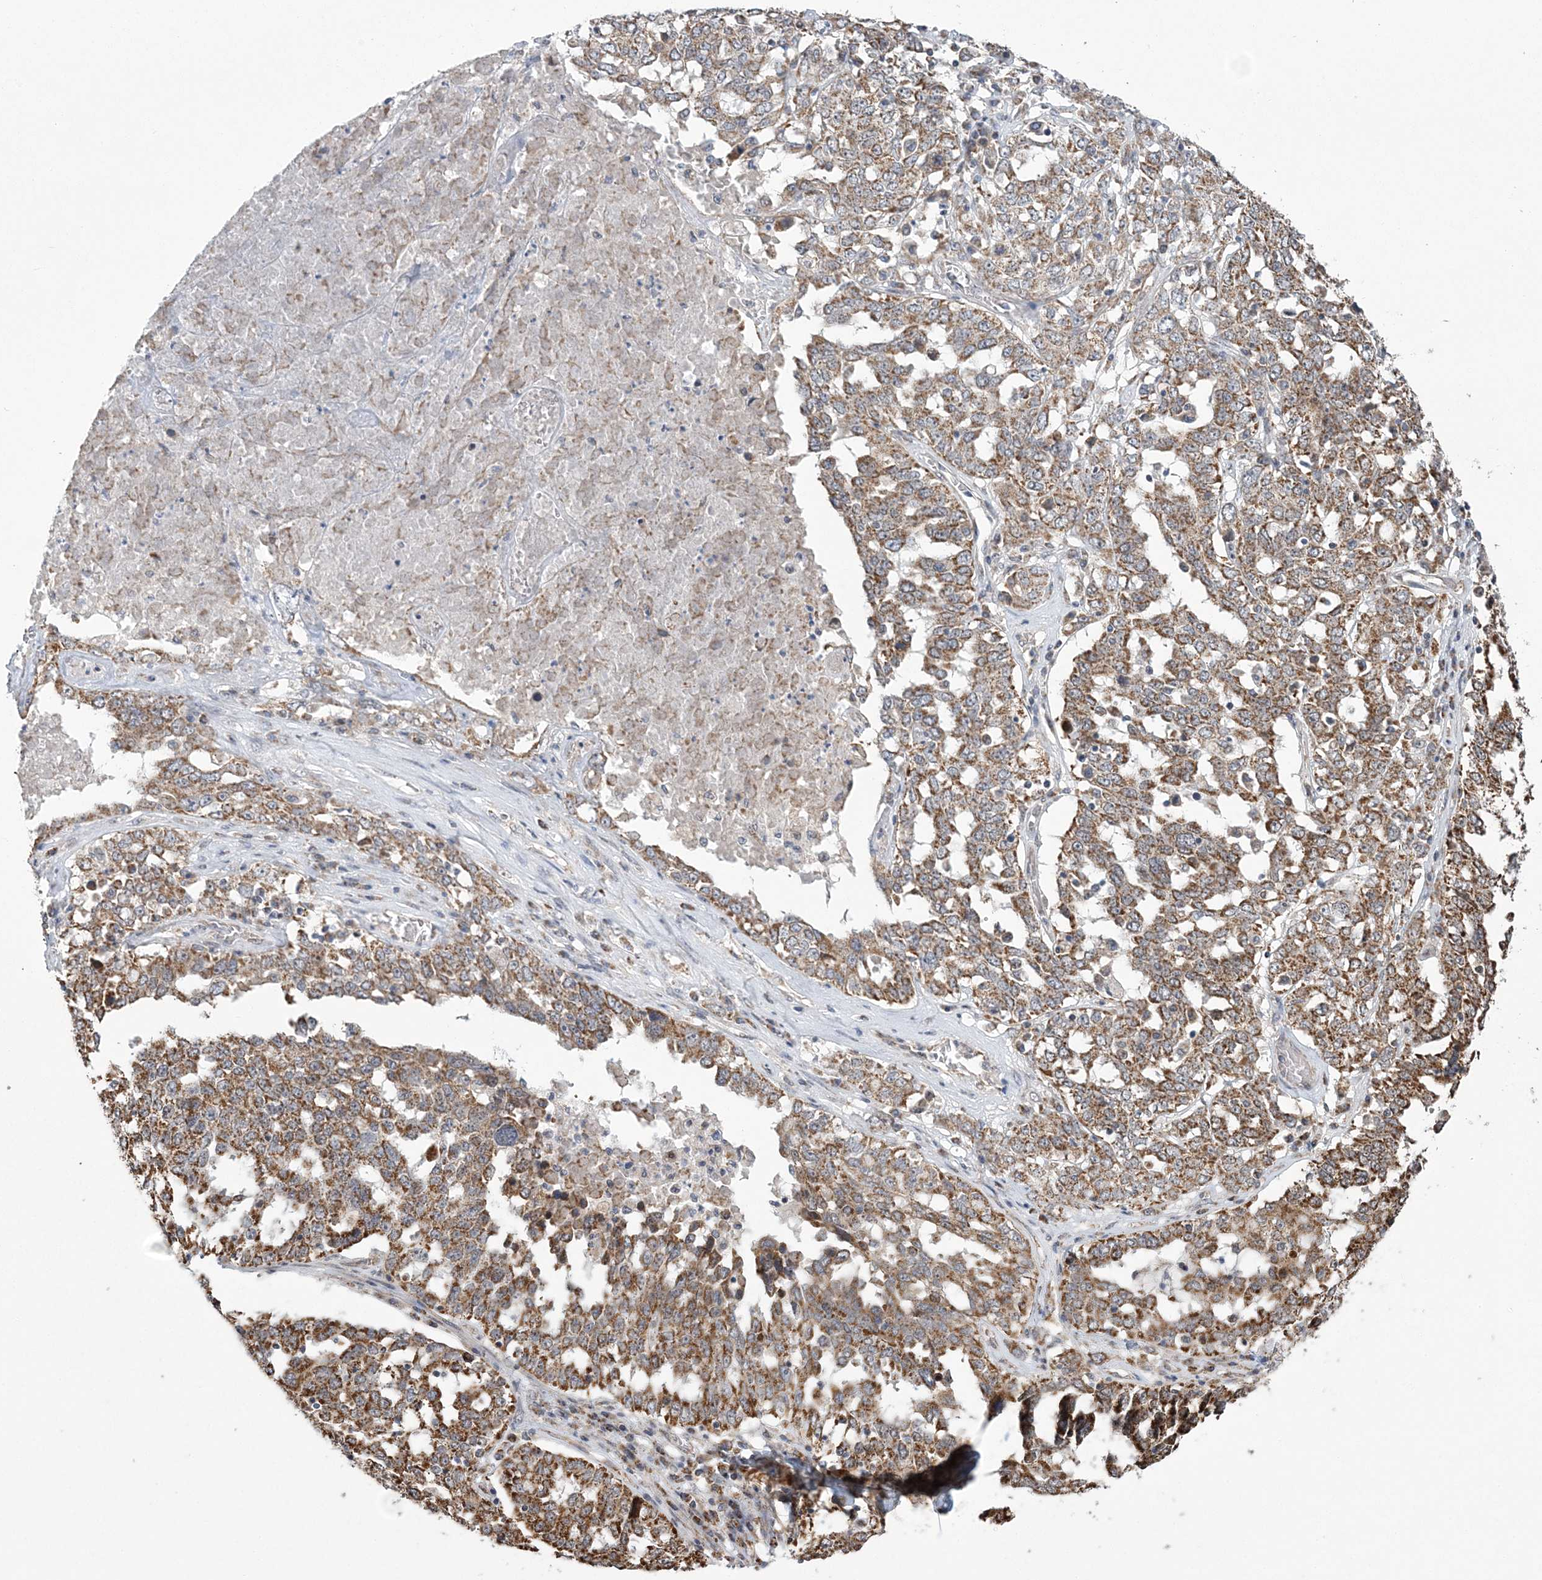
{"staining": {"intensity": "moderate", "quantity": ">75%", "location": "cytoplasmic/membranous"}, "tissue": "ovarian cancer", "cell_type": "Tumor cells", "image_type": "cancer", "snomed": [{"axis": "morphology", "description": "Carcinoma, endometroid"}, {"axis": "topography", "description": "Ovary"}], "caption": "A brown stain highlights moderate cytoplasmic/membranous positivity of a protein in ovarian cancer tumor cells. (DAB IHC with brightfield microscopy, high magnification).", "gene": "SLX9", "patient": {"sex": "female", "age": 62}}